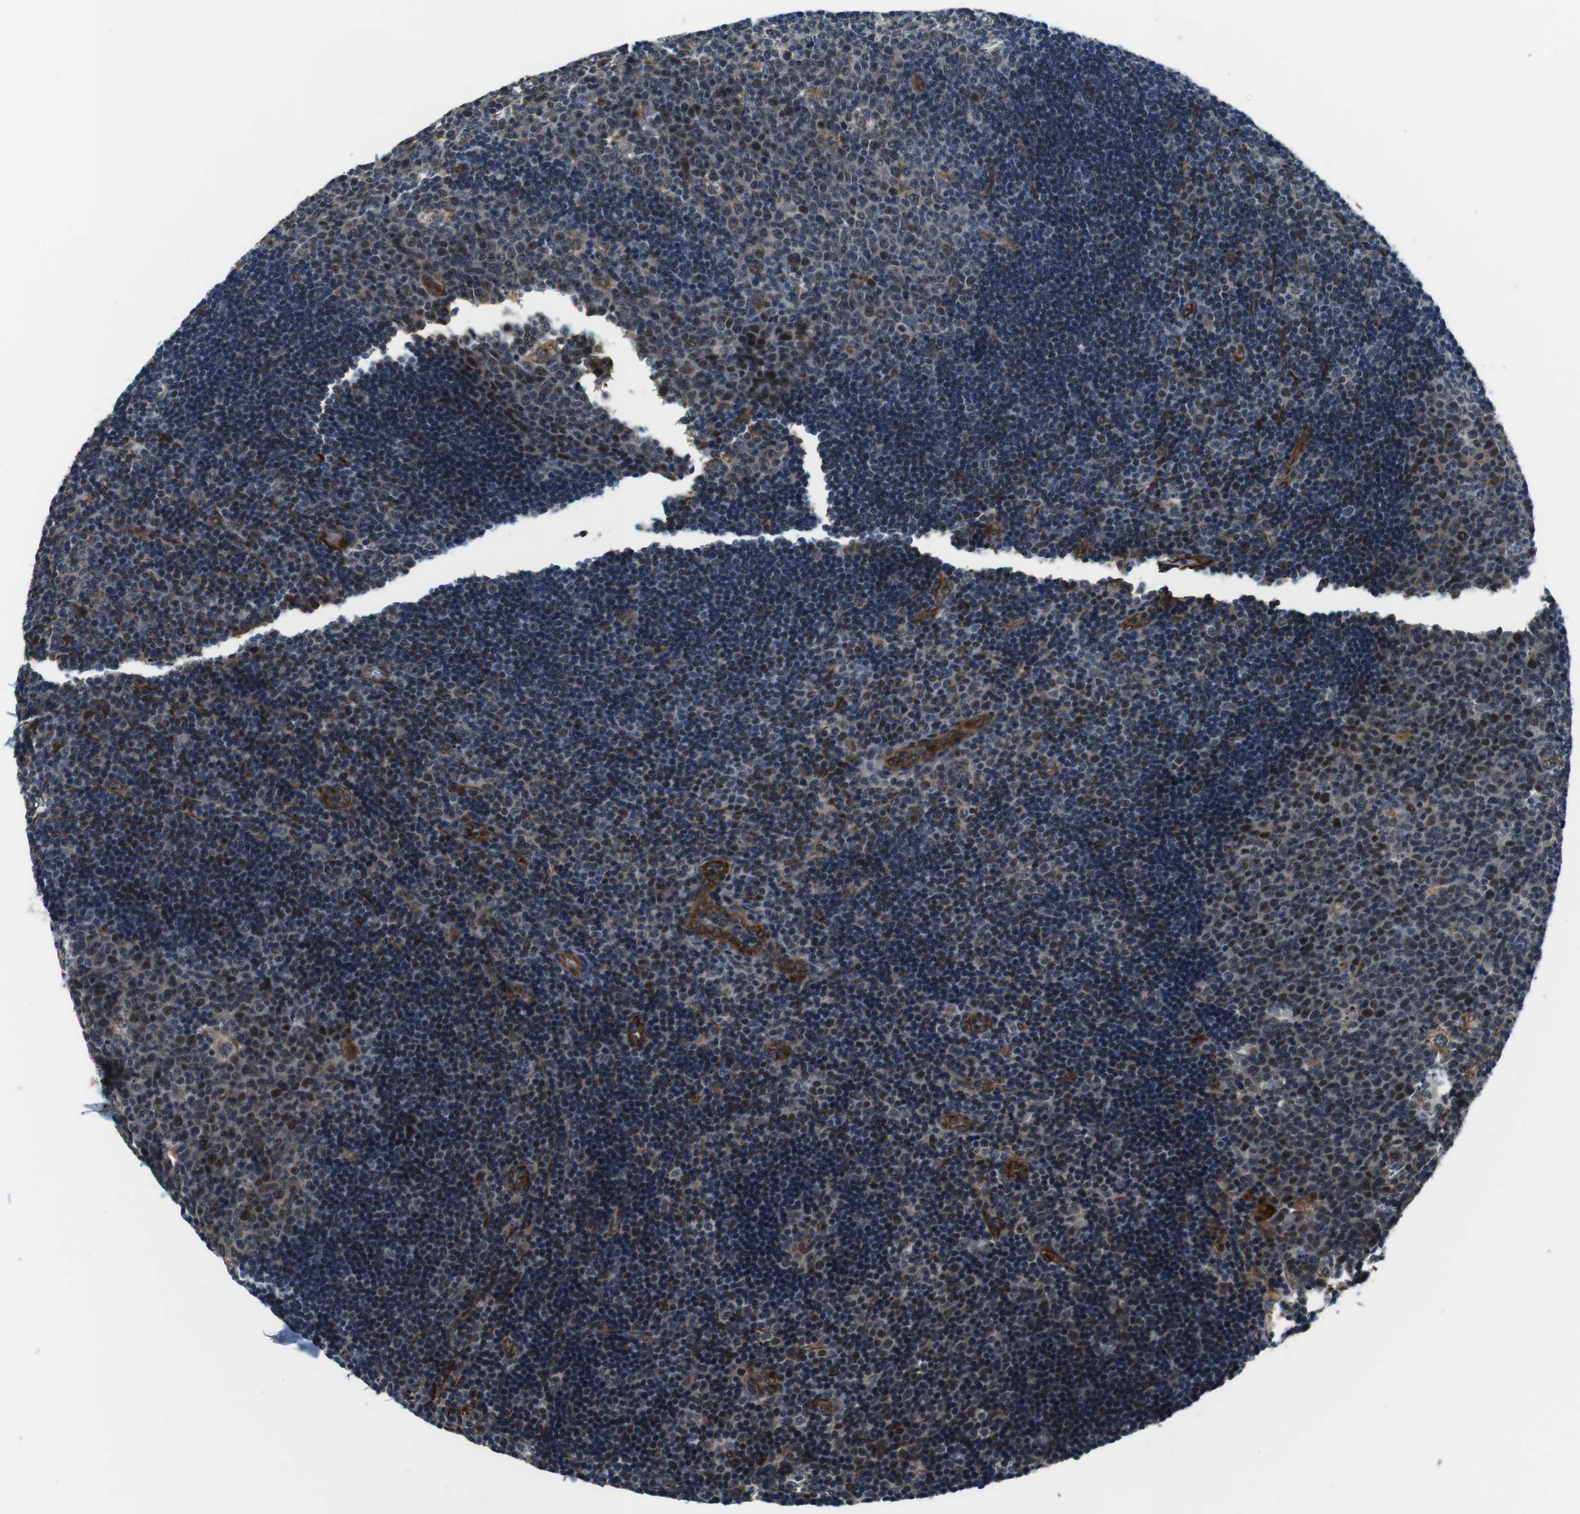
{"staining": {"intensity": "moderate", "quantity": "25%-75%", "location": "nuclear"}, "tissue": "lymph node", "cell_type": "Germinal center cells", "image_type": "normal", "snomed": [{"axis": "morphology", "description": "Normal tissue, NOS"}, {"axis": "topography", "description": "Lymph node"}, {"axis": "topography", "description": "Salivary gland"}], "caption": "IHC micrograph of normal human lymph node stained for a protein (brown), which shows medium levels of moderate nuclear expression in approximately 25%-75% of germinal center cells.", "gene": "LRRC49", "patient": {"sex": "male", "age": 8}}